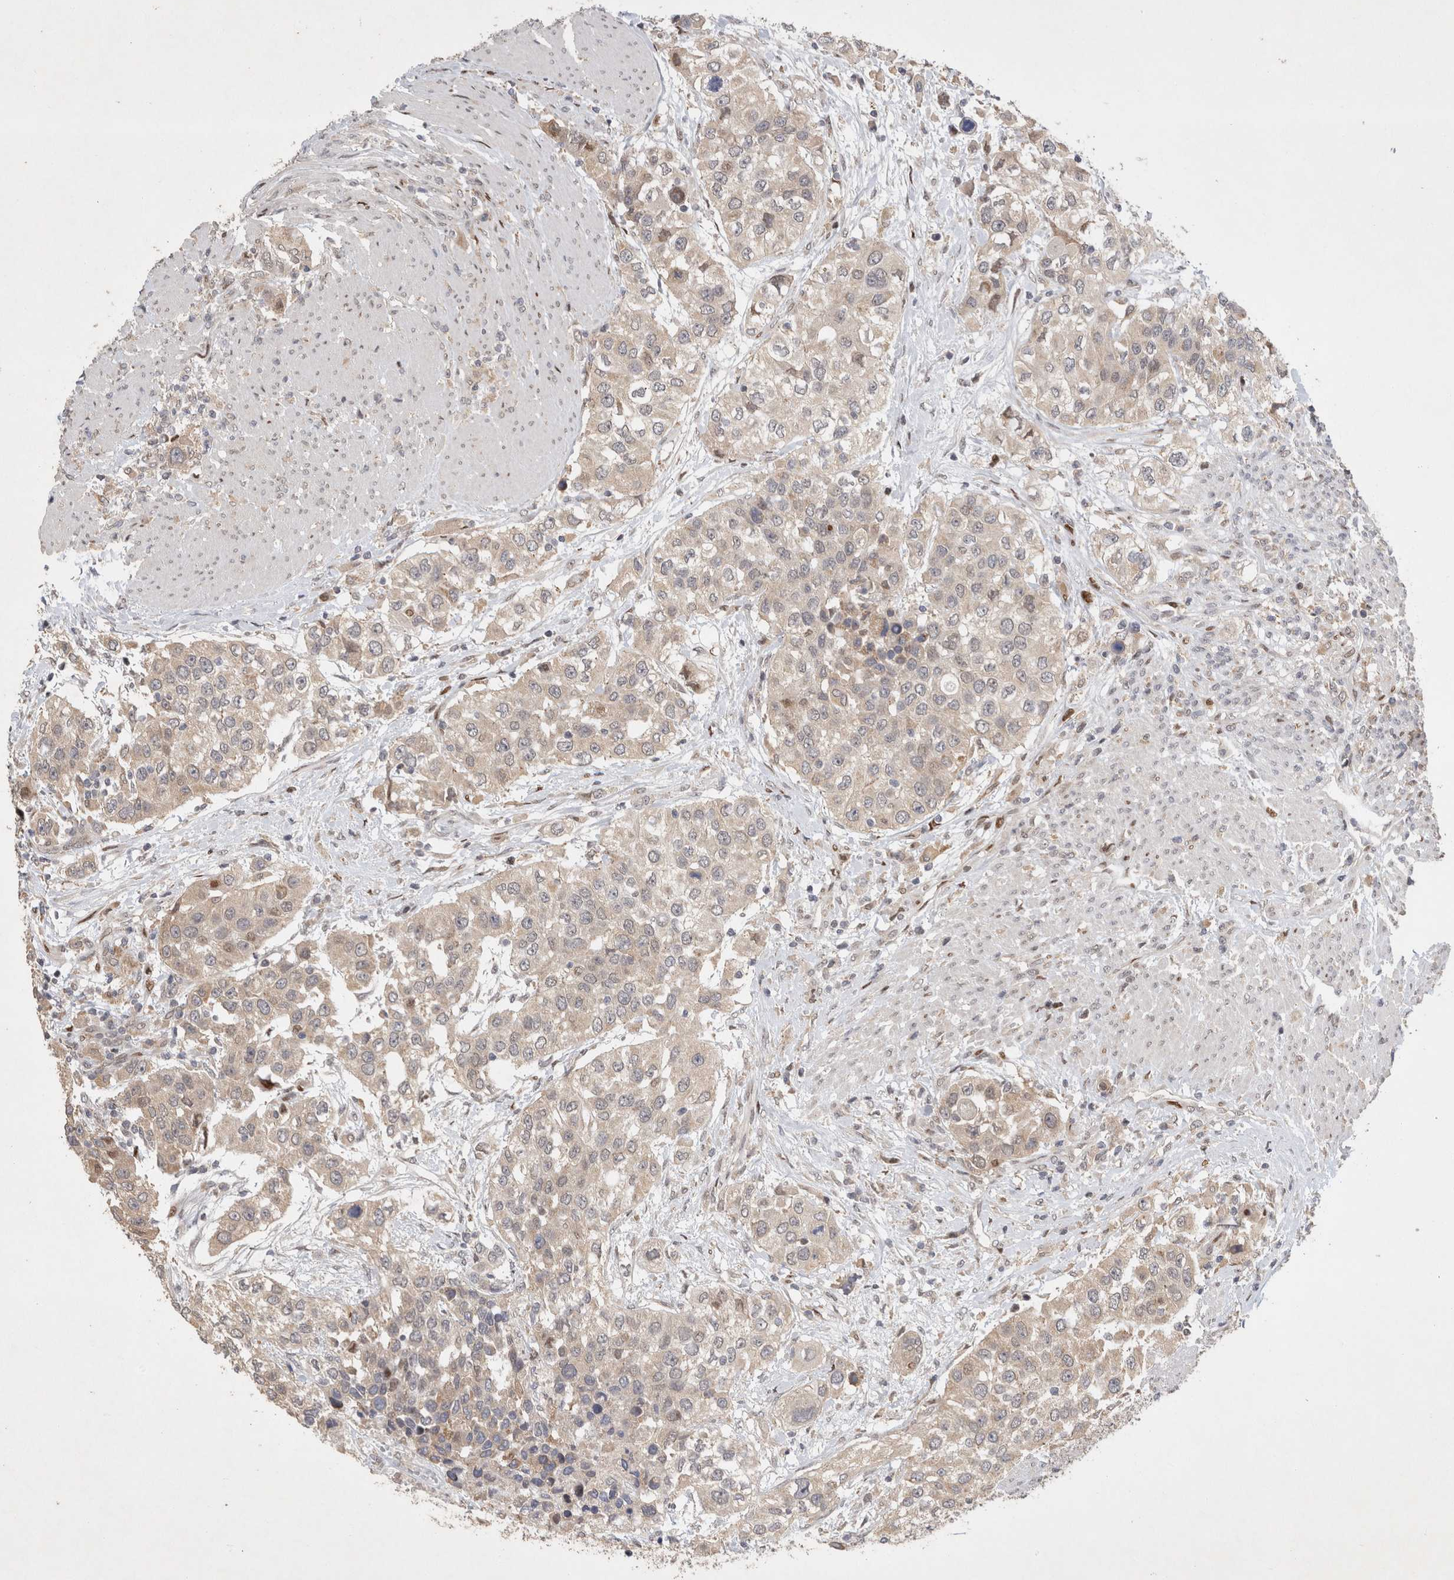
{"staining": {"intensity": "weak", "quantity": "<25%", "location": "cytoplasmic/membranous"}, "tissue": "urothelial cancer", "cell_type": "Tumor cells", "image_type": "cancer", "snomed": [{"axis": "morphology", "description": "Urothelial carcinoma, High grade"}, {"axis": "topography", "description": "Urinary bladder"}], "caption": "Immunohistochemistry of human high-grade urothelial carcinoma reveals no staining in tumor cells.", "gene": "C8orf58", "patient": {"sex": "female", "age": 80}}